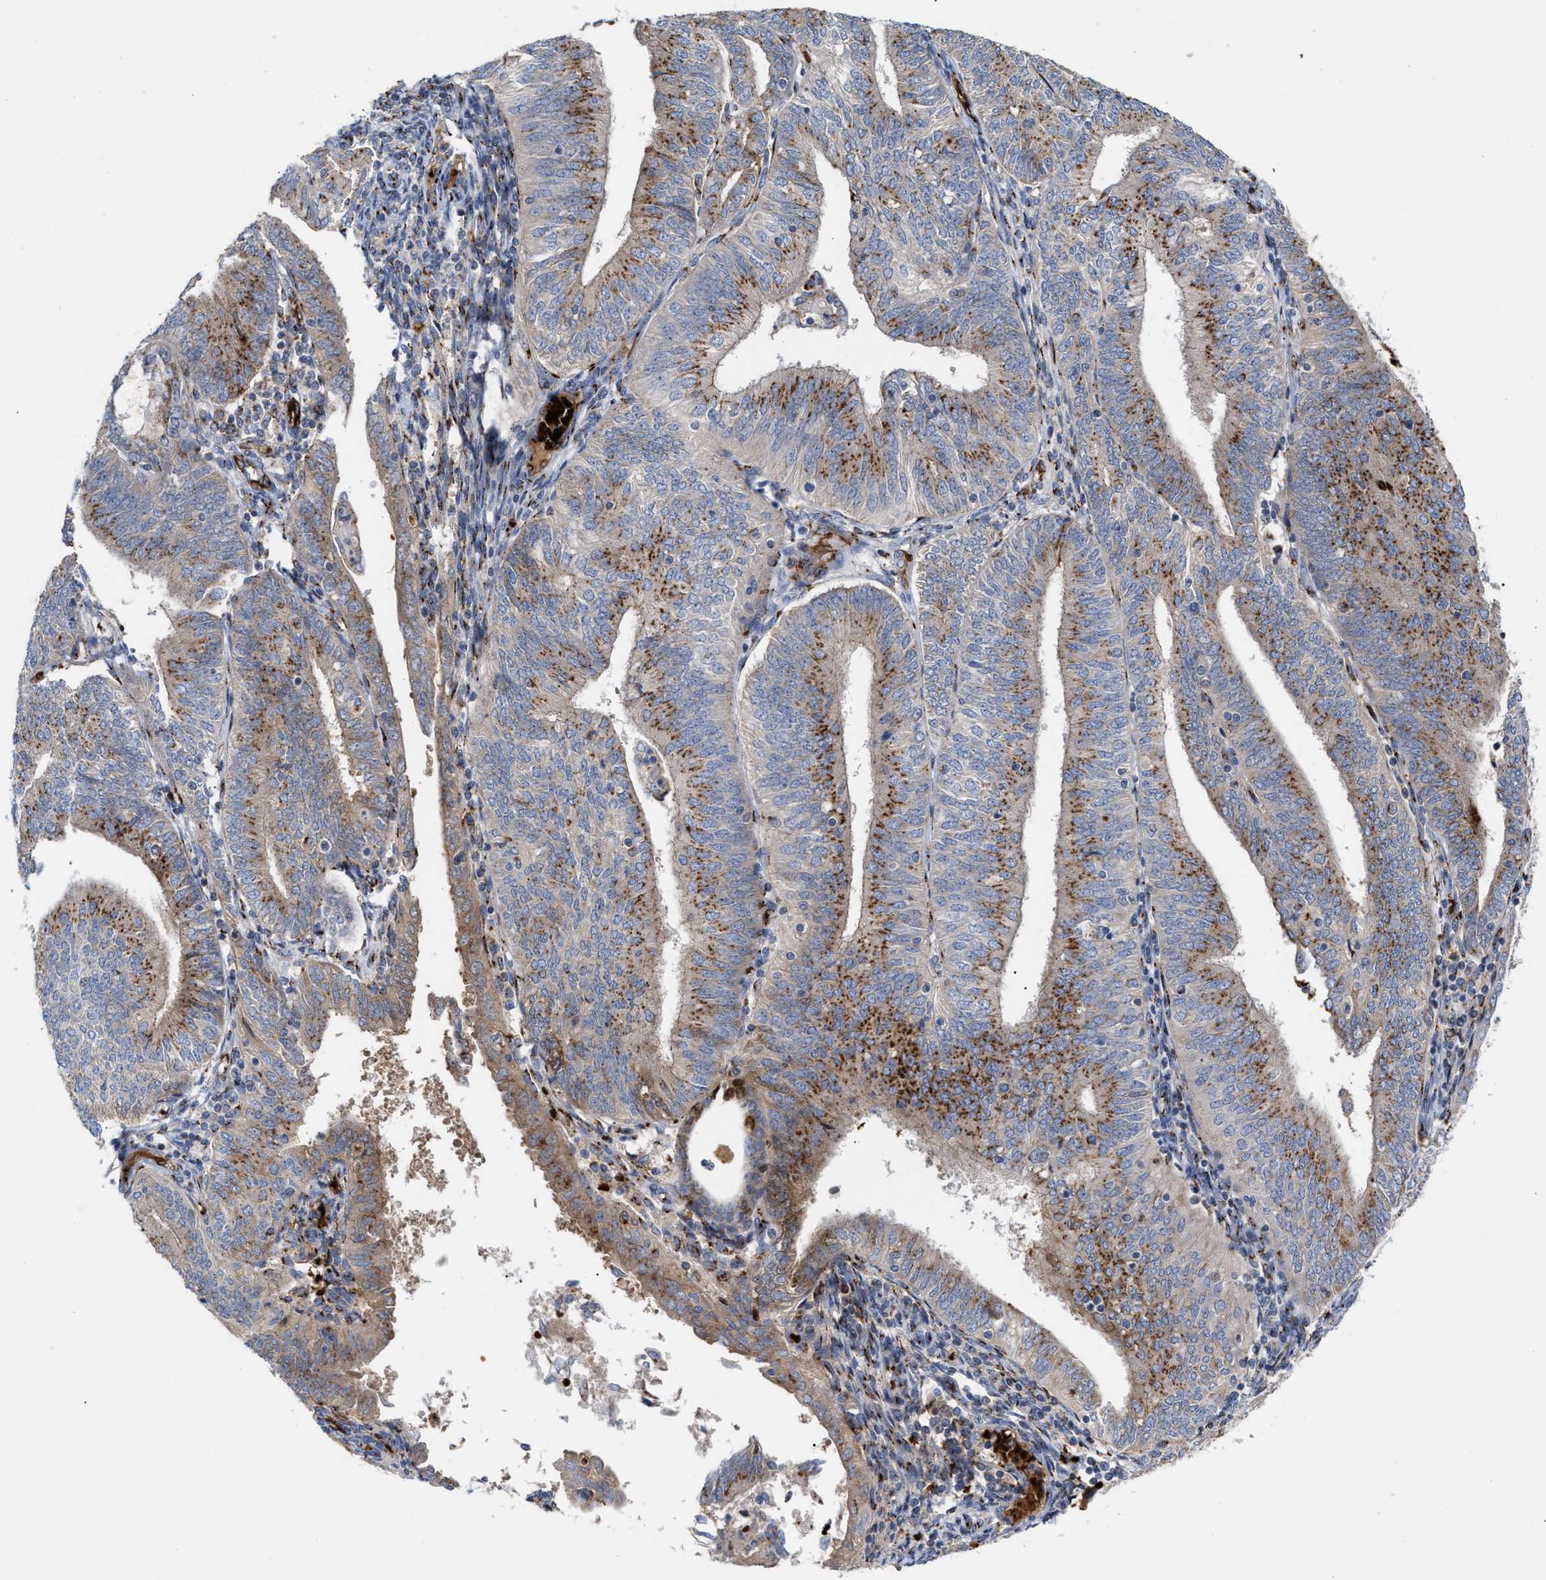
{"staining": {"intensity": "strong", "quantity": "25%-75%", "location": "cytoplasmic/membranous"}, "tissue": "endometrial cancer", "cell_type": "Tumor cells", "image_type": "cancer", "snomed": [{"axis": "morphology", "description": "Adenocarcinoma, NOS"}, {"axis": "topography", "description": "Endometrium"}], "caption": "Adenocarcinoma (endometrial) tissue exhibits strong cytoplasmic/membranous staining in approximately 25%-75% of tumor cells, visualized by immunohistochemistry.", "gene": "CCL2", "patient": {"sex": "female", "age": 58}}